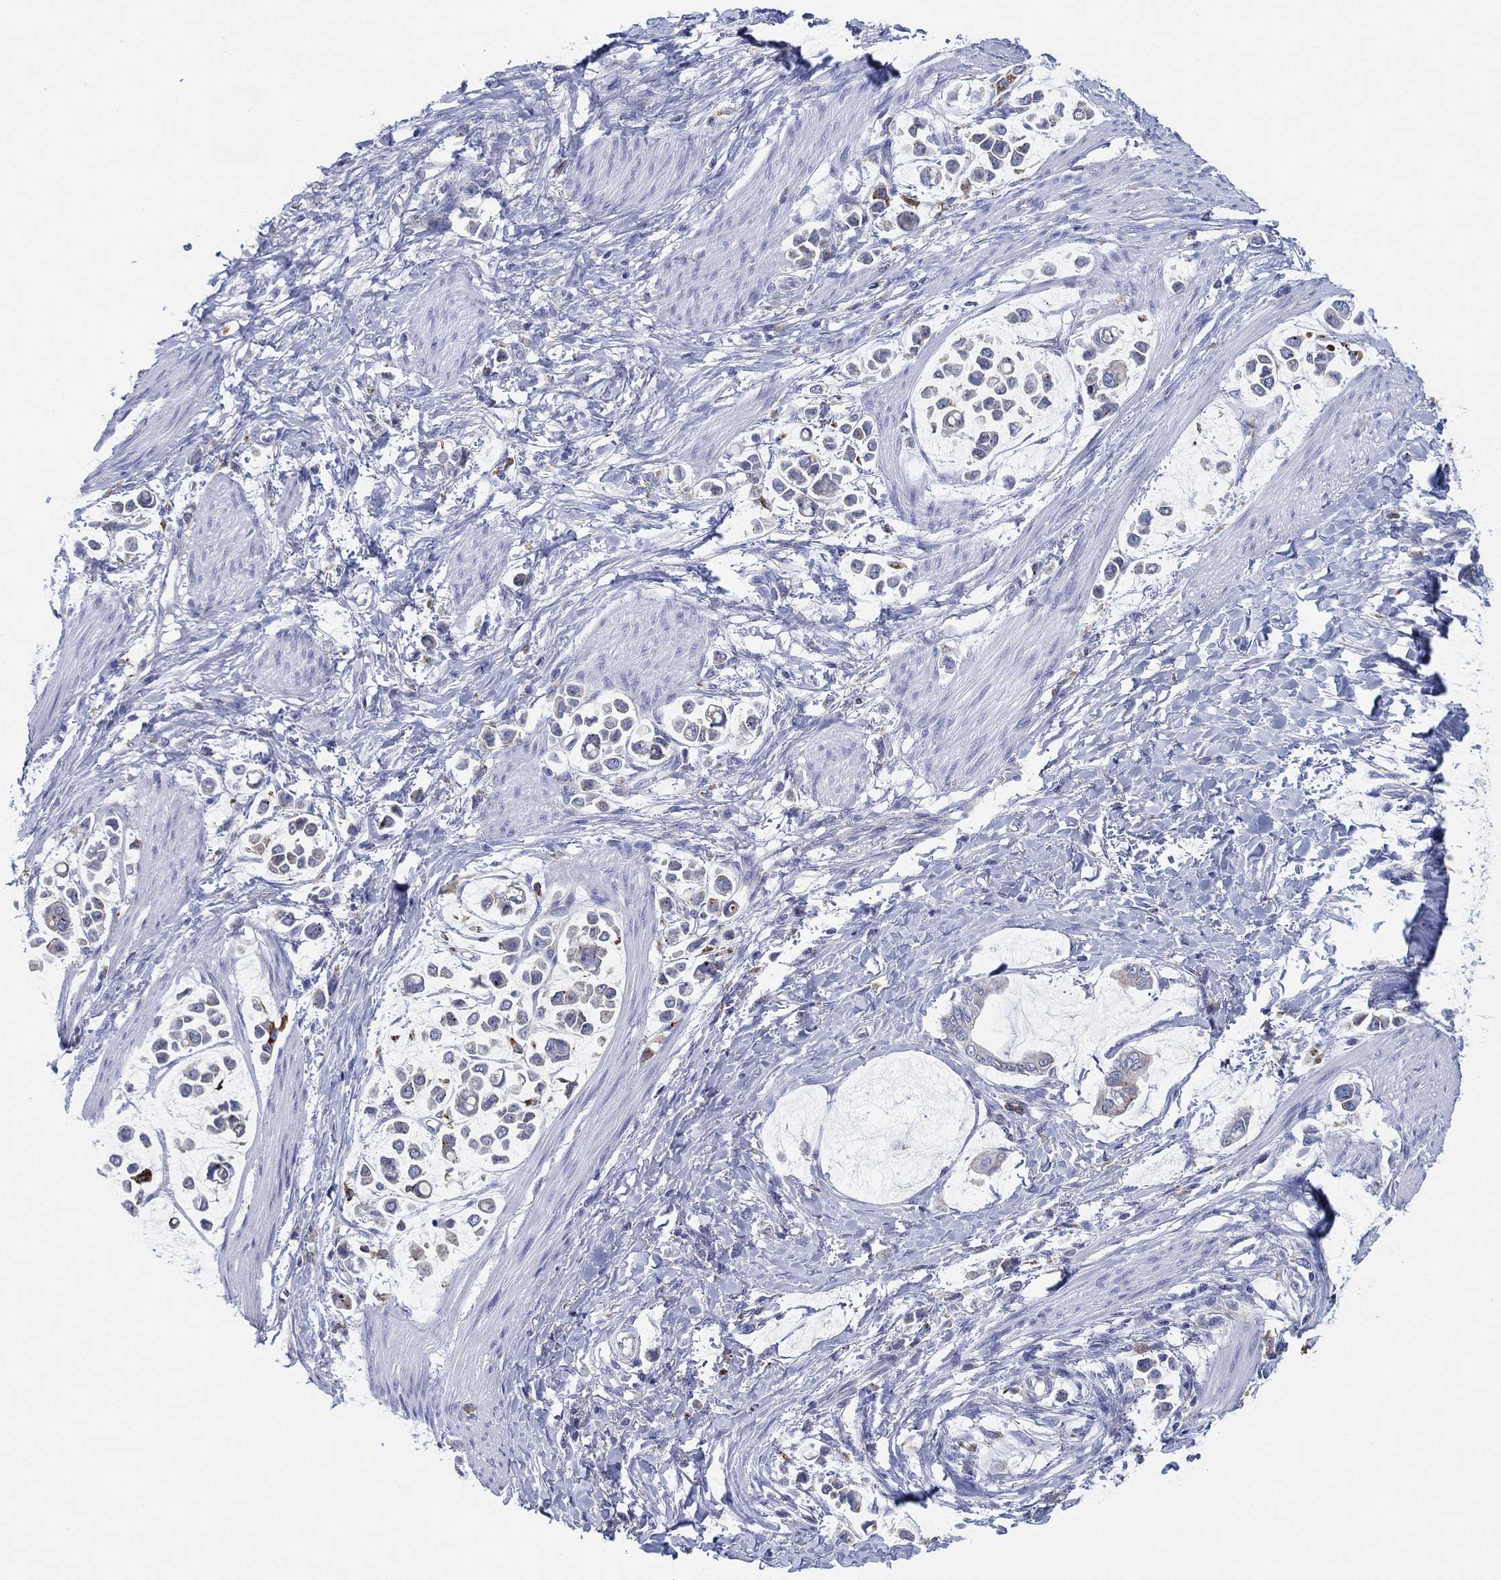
{"staining": {"intensity": "negative", "quantity": "none", "location": "none"}, "tissue": "stomach cancer", "cell_type": "Tumor cells", "image_type": "cancer", "snomed": [{"axis": "morphology", "description": "Adenocarcinoma, NOS"}, {"axis": "topography", "description": "Stomach"}], "caption": "Tumor cells are negative for brown protein staining in stomach cancer.", "gene": "GALNS", "patient": {"sex": "male", "age": 82}}